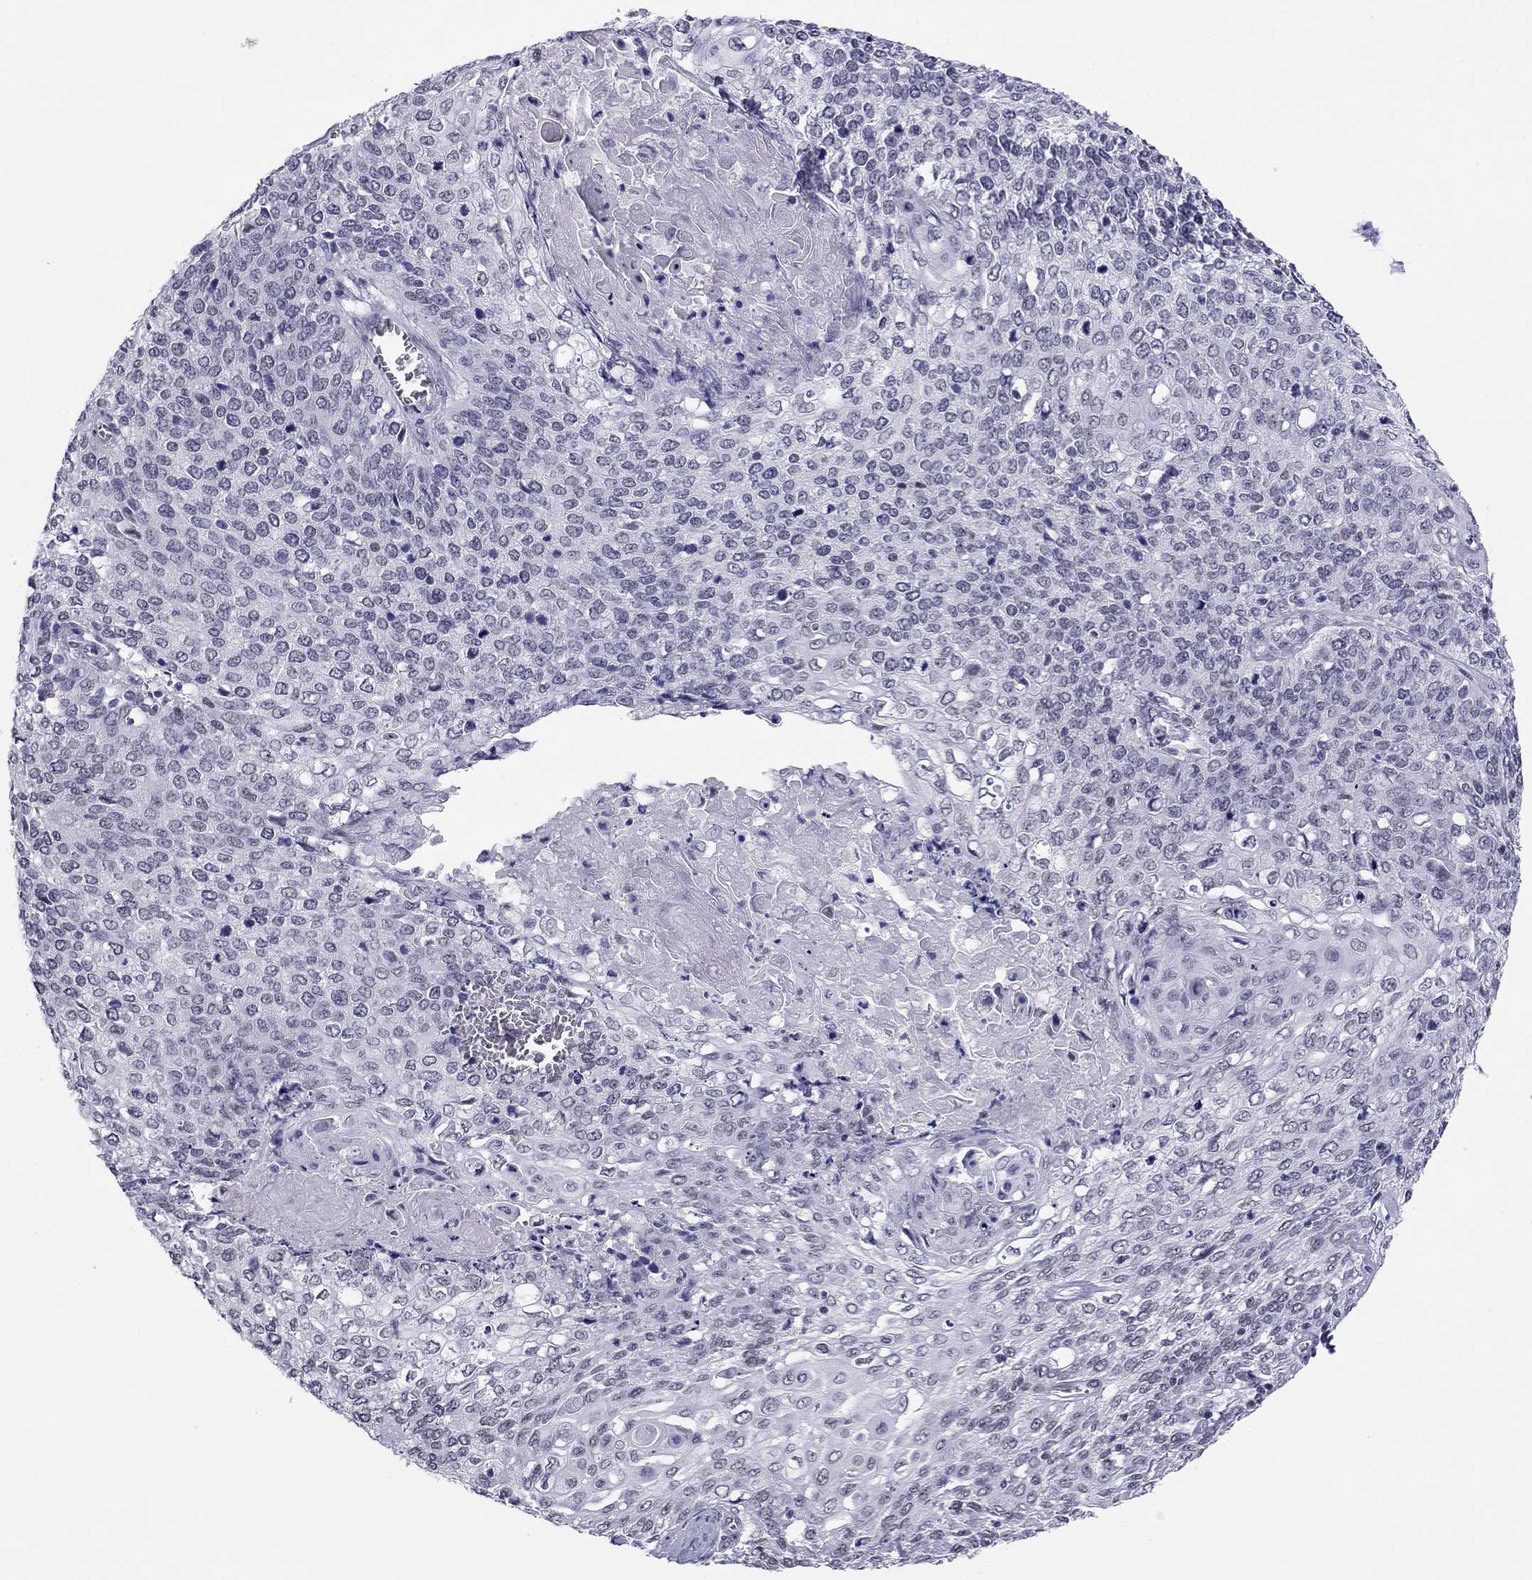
{"staining": {"intensity": "negative", "quantity": "none", "location": "none"}, "tissue": "cervical cancer", "cell_type": "Tumor cells", "image_type": "cancer", "snomed": [{"axis": "morphology", "description": "Squamous cell carcinoma, NOS"}, {"axis": "topography", "description": "Cervix"}], "caption": "Histopathology image shows no significant protein positivity in tumor cells of cervical cancer (squamous cell carcinoma).", "gene": "DOT1L", "patient": {"sex": "female", "age": 39}}